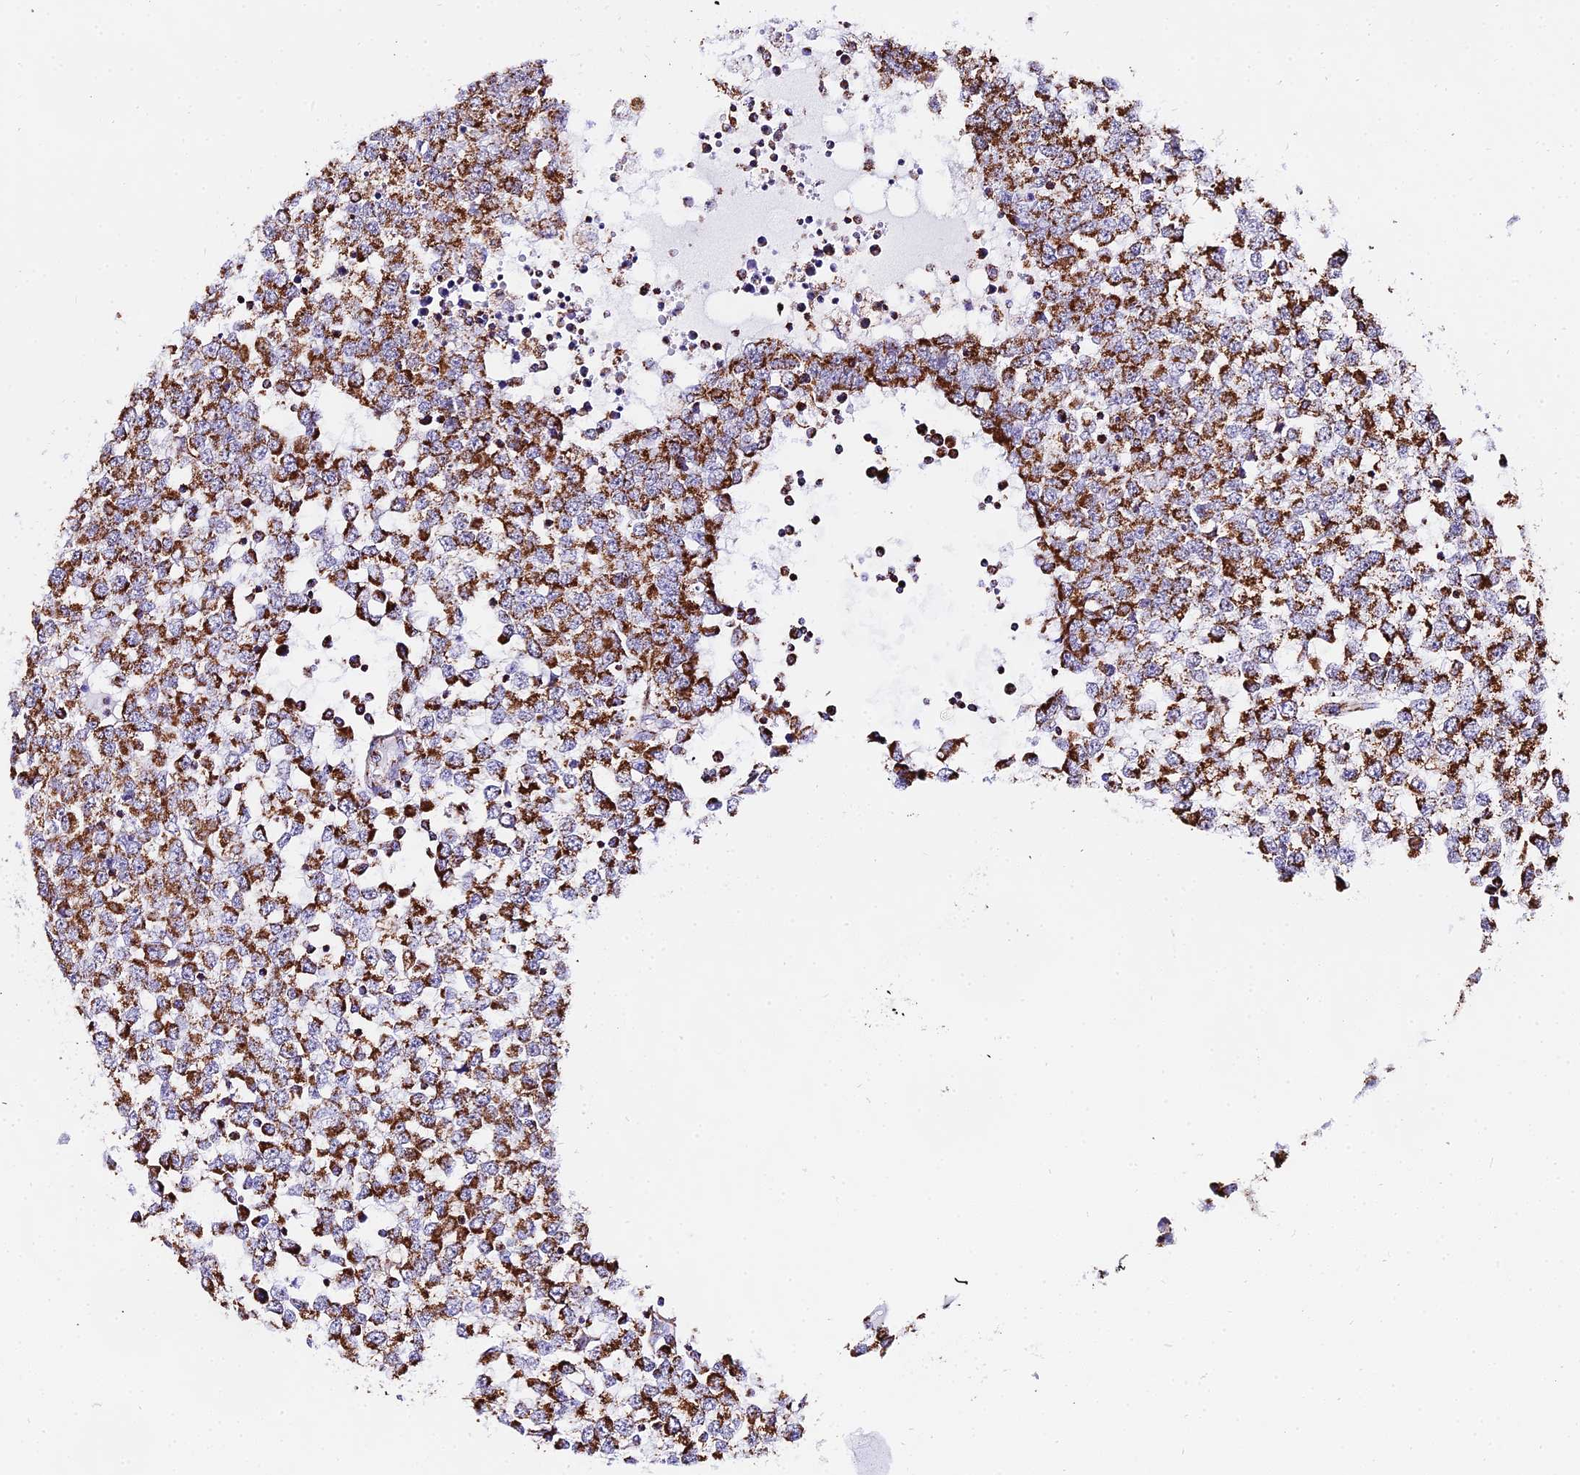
{"staining": {"intensity": "moderate", "quantity": ">75%", "location": "cytoplasmic/membranous"}, "tissue": "testis cancer", "cell_type": "Tumor cells", "image_type": "cancer", "snomed": [{"axis": "morphology", "description": "Seminoma, NOS"}, {"axis": "topography", "description": "Testis"}], "caption": "Moderate cytoplasmic/membranous expression is present in about >75% of tumor cells in seminoma (testis).", "gene": "ATP5PD", "patient": {"sex": "male", "age": 65}}